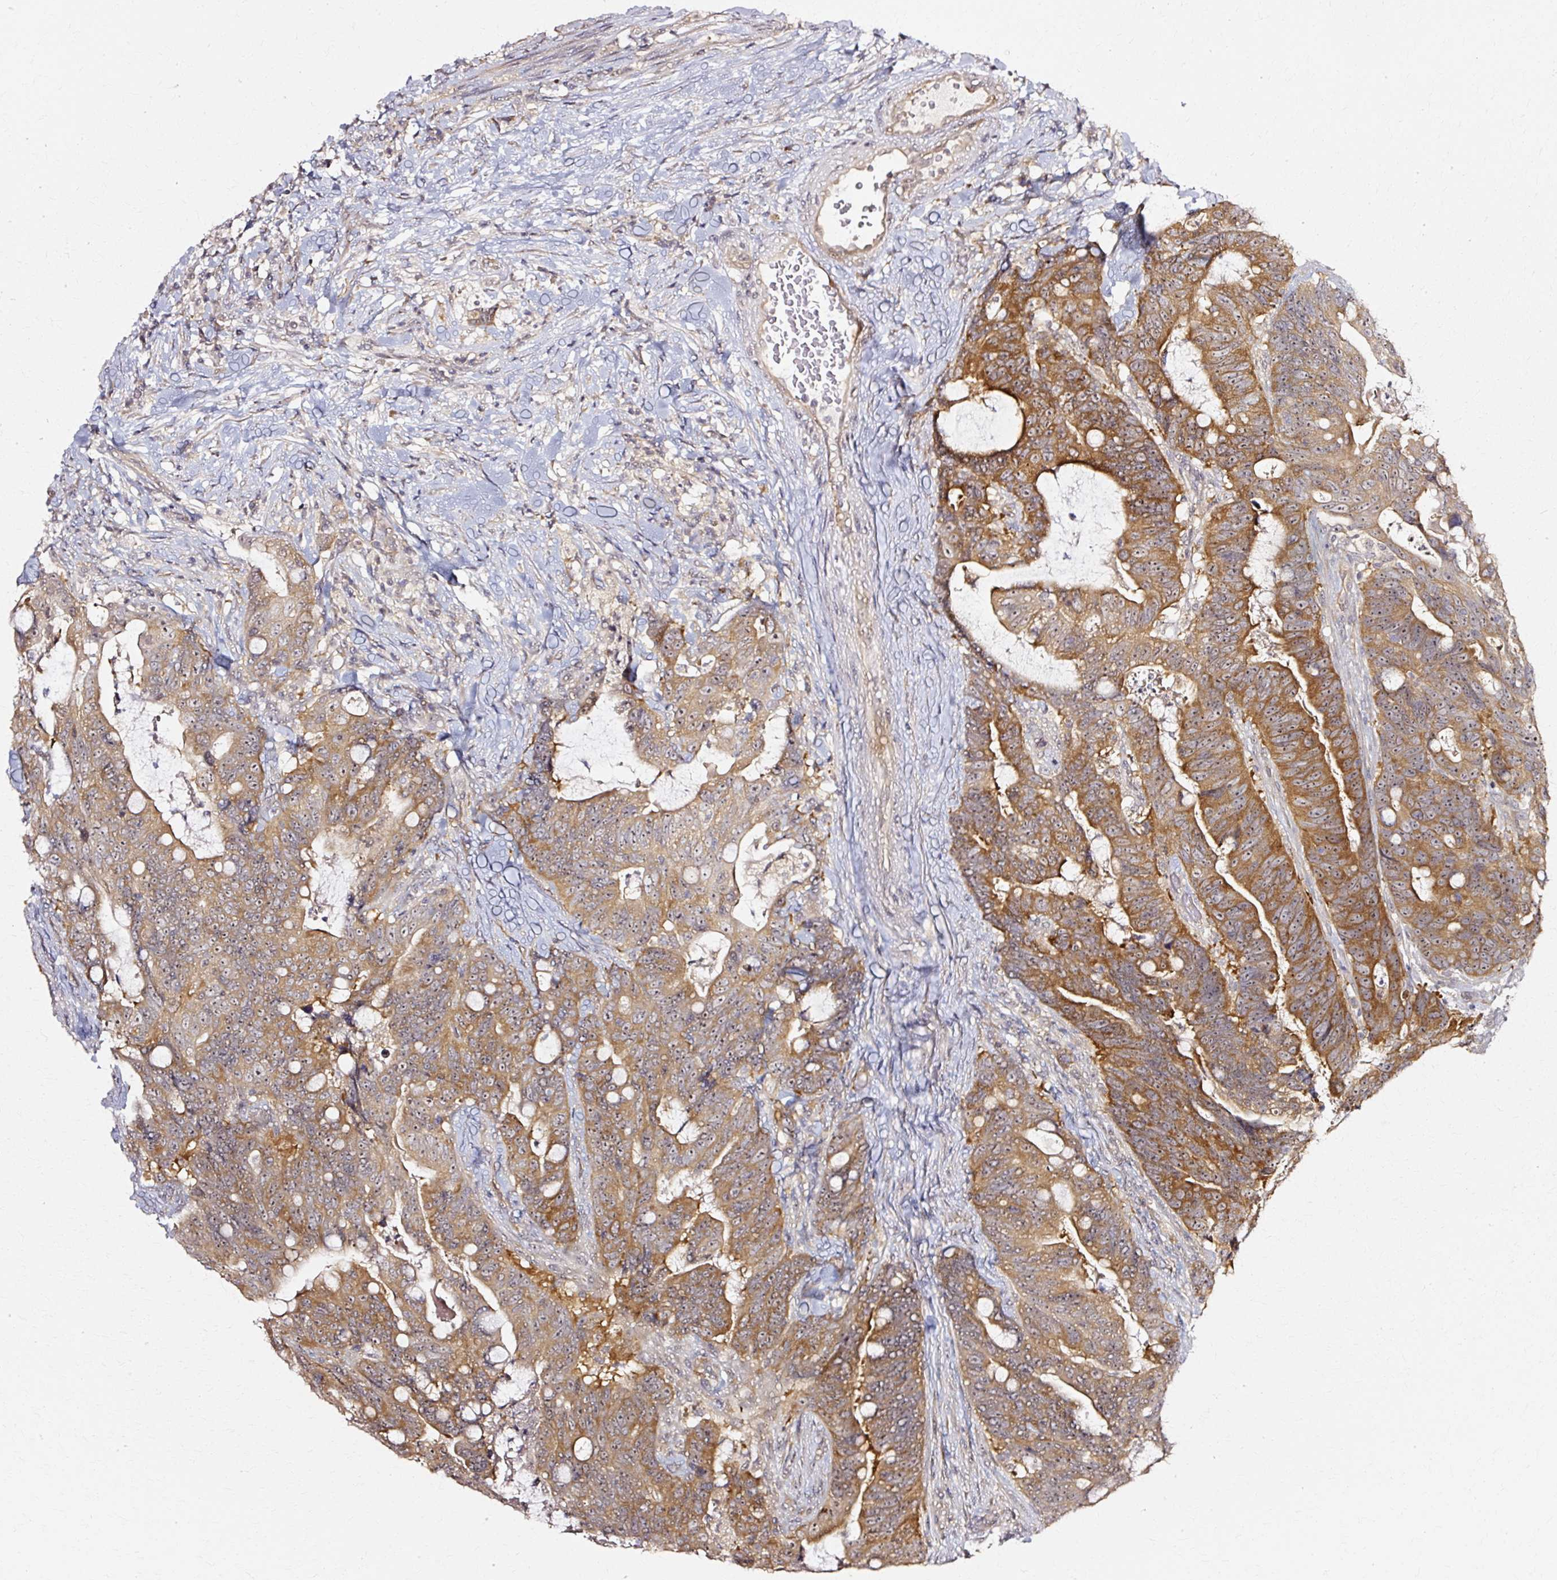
{"staining": {"intensity": "moderate", "quantity": ">75%", "location": "cytoplasmic/membranous"}, "tissue": "colorectal cancer", "cell_type": "Tumor cells", "image_type": "cancer", "snomed": [{"axis": "morphology", "description": "Adenocarcinoma, NOS"}, {"axis": "topography", "description": "Colon"}], "caption": "Immunohistochemical staining of human colorectal cancer (adenocarcinoma) exhibits medium levels of moderate cytoplasmic/membranous expression in approximately >75% of tumor cells. (IHC, brightfield microscopy, high magnification).", "gene": "RGPD5", "patient": {"sex": "female", "age": 82}}